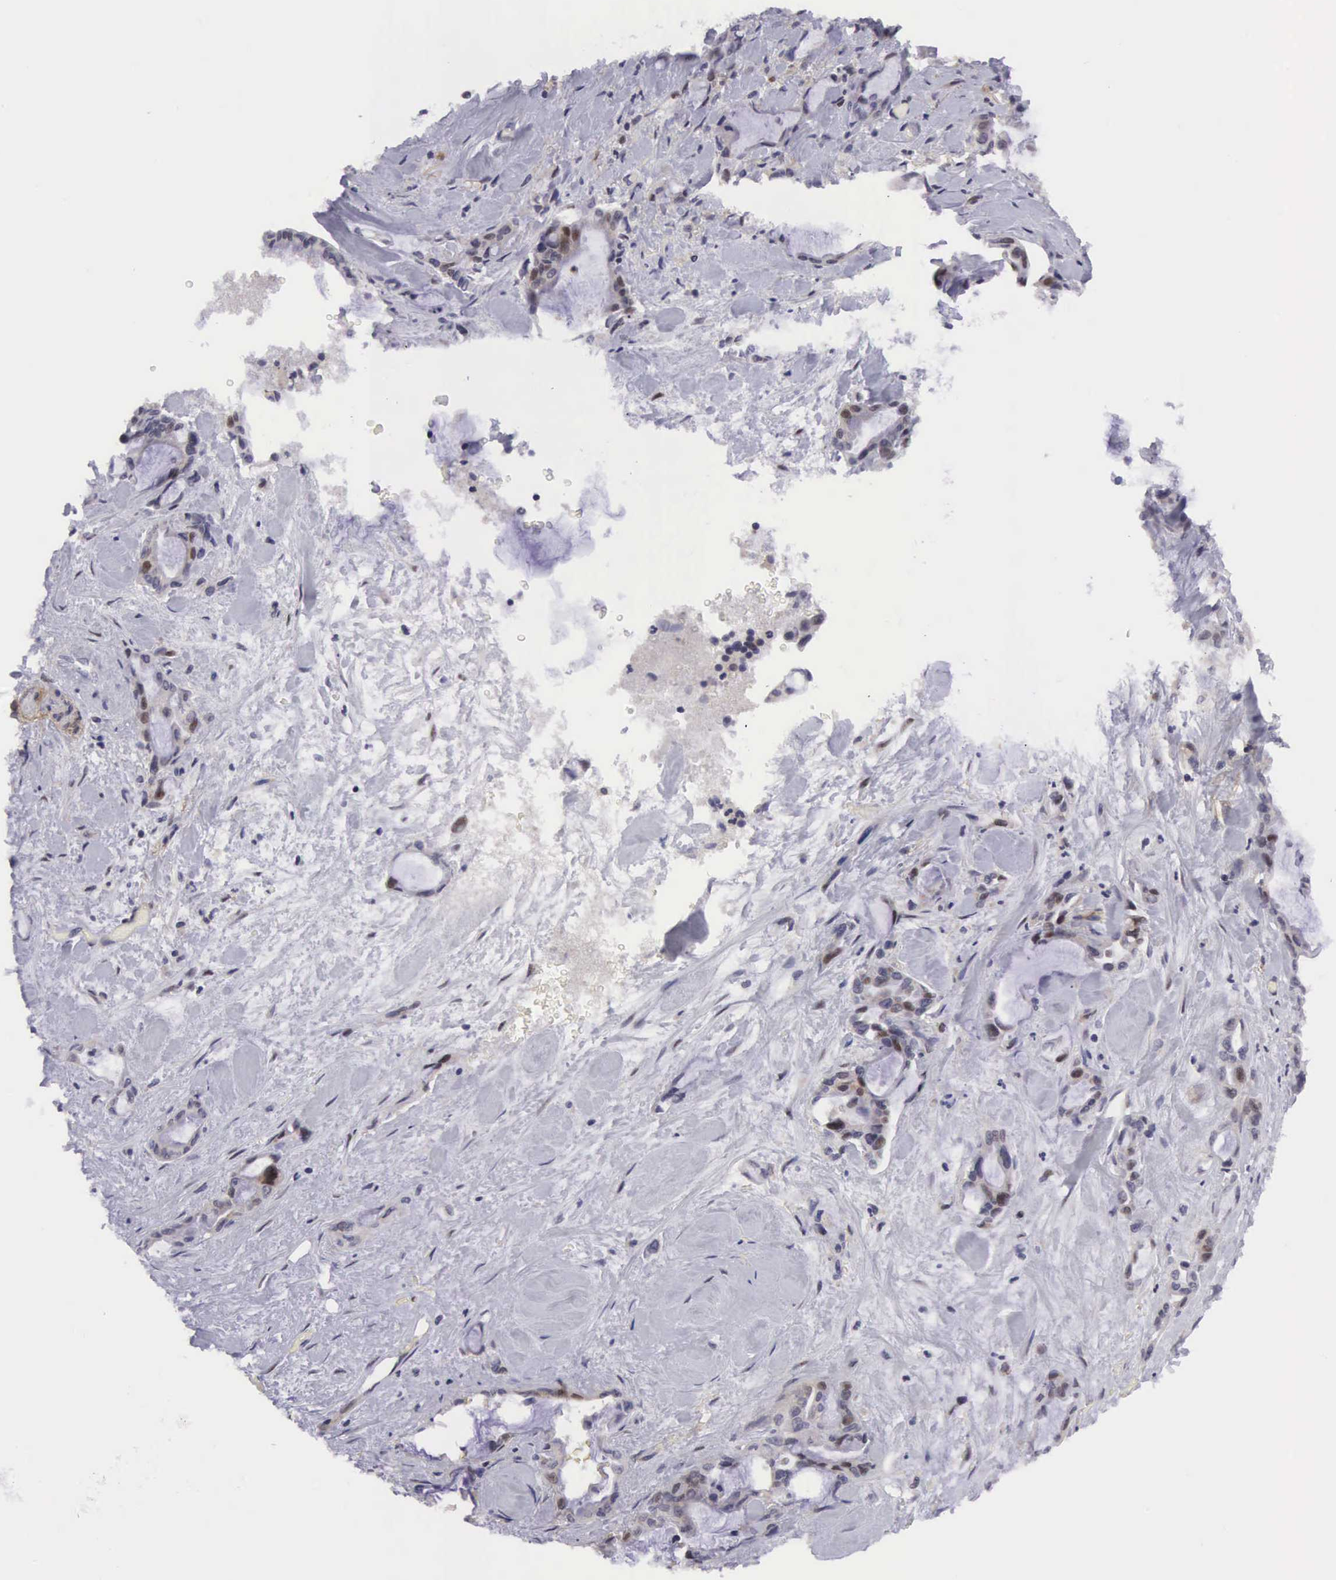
{"staining": {"intensity": "weak", "quantity": "25%-75%", "location": "cytoplasmic/membranous,nuclear"}, "tissue": "pancreatic cancer", "cell_type": "Tumor cells", "image_type": "cancer", "snomed": [{"axis": "morphology", "description": "Adenocarcinoma, NOS"}, {"axis": "topography", "description": "Pancreas"}], "caption": "Immunohistochemical staining of pancreatic cancer exhibits low levels of weak cytoplasmic/membranous and nuclear expression in approximately 25%-75% of tumor cells.", "gene": "EMID1", "patient": {"sex": "female", "age": 70}}